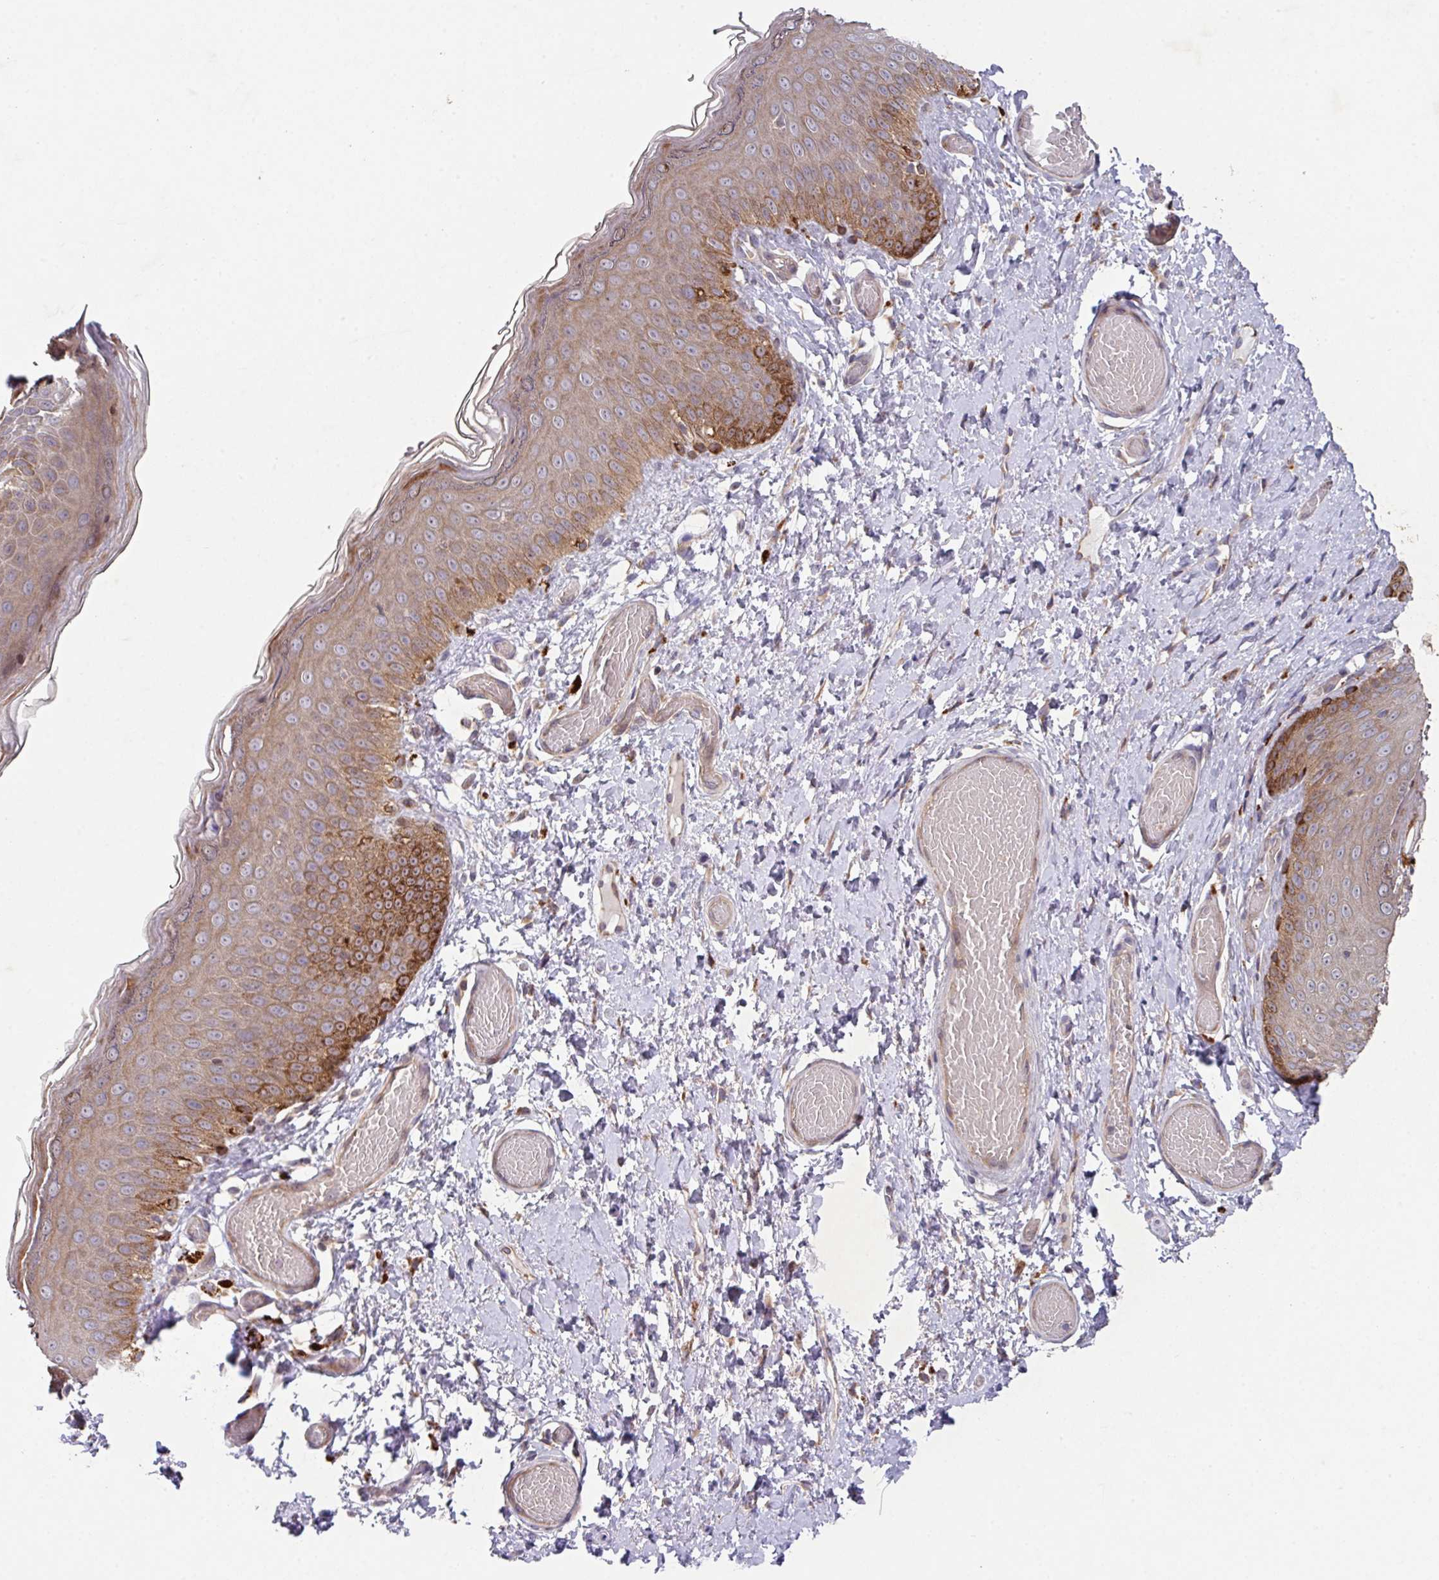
{"staining": {"intensity": "moderate", "quantity": "25%-75%", "location": "cytoplasmic/membranous"}, "tissue": "skin", "cell_type": "Epidermal cells", "image_type": "normal", "snomed": [{"axis": "morphology", "description": "Normal tissue, NOS"}, {"axis": "topography", "description": "Anal"}], "caption": "Immunohistochemistry (IHC) (DAB (3,3'-diaminobenzidine)) staining of normal human skin reveals moderate cytoplasmic/membranous protein expression in approximately 25%-75% of epidermal cells. (Stains: DAB (3,3'-diaminobenzidine) in brown, nuclei in blue, Microscopy: brightfield microscopy at high magnification).", "gene": "TRIM14", "patient": {"sex": "female", "age": 40}}